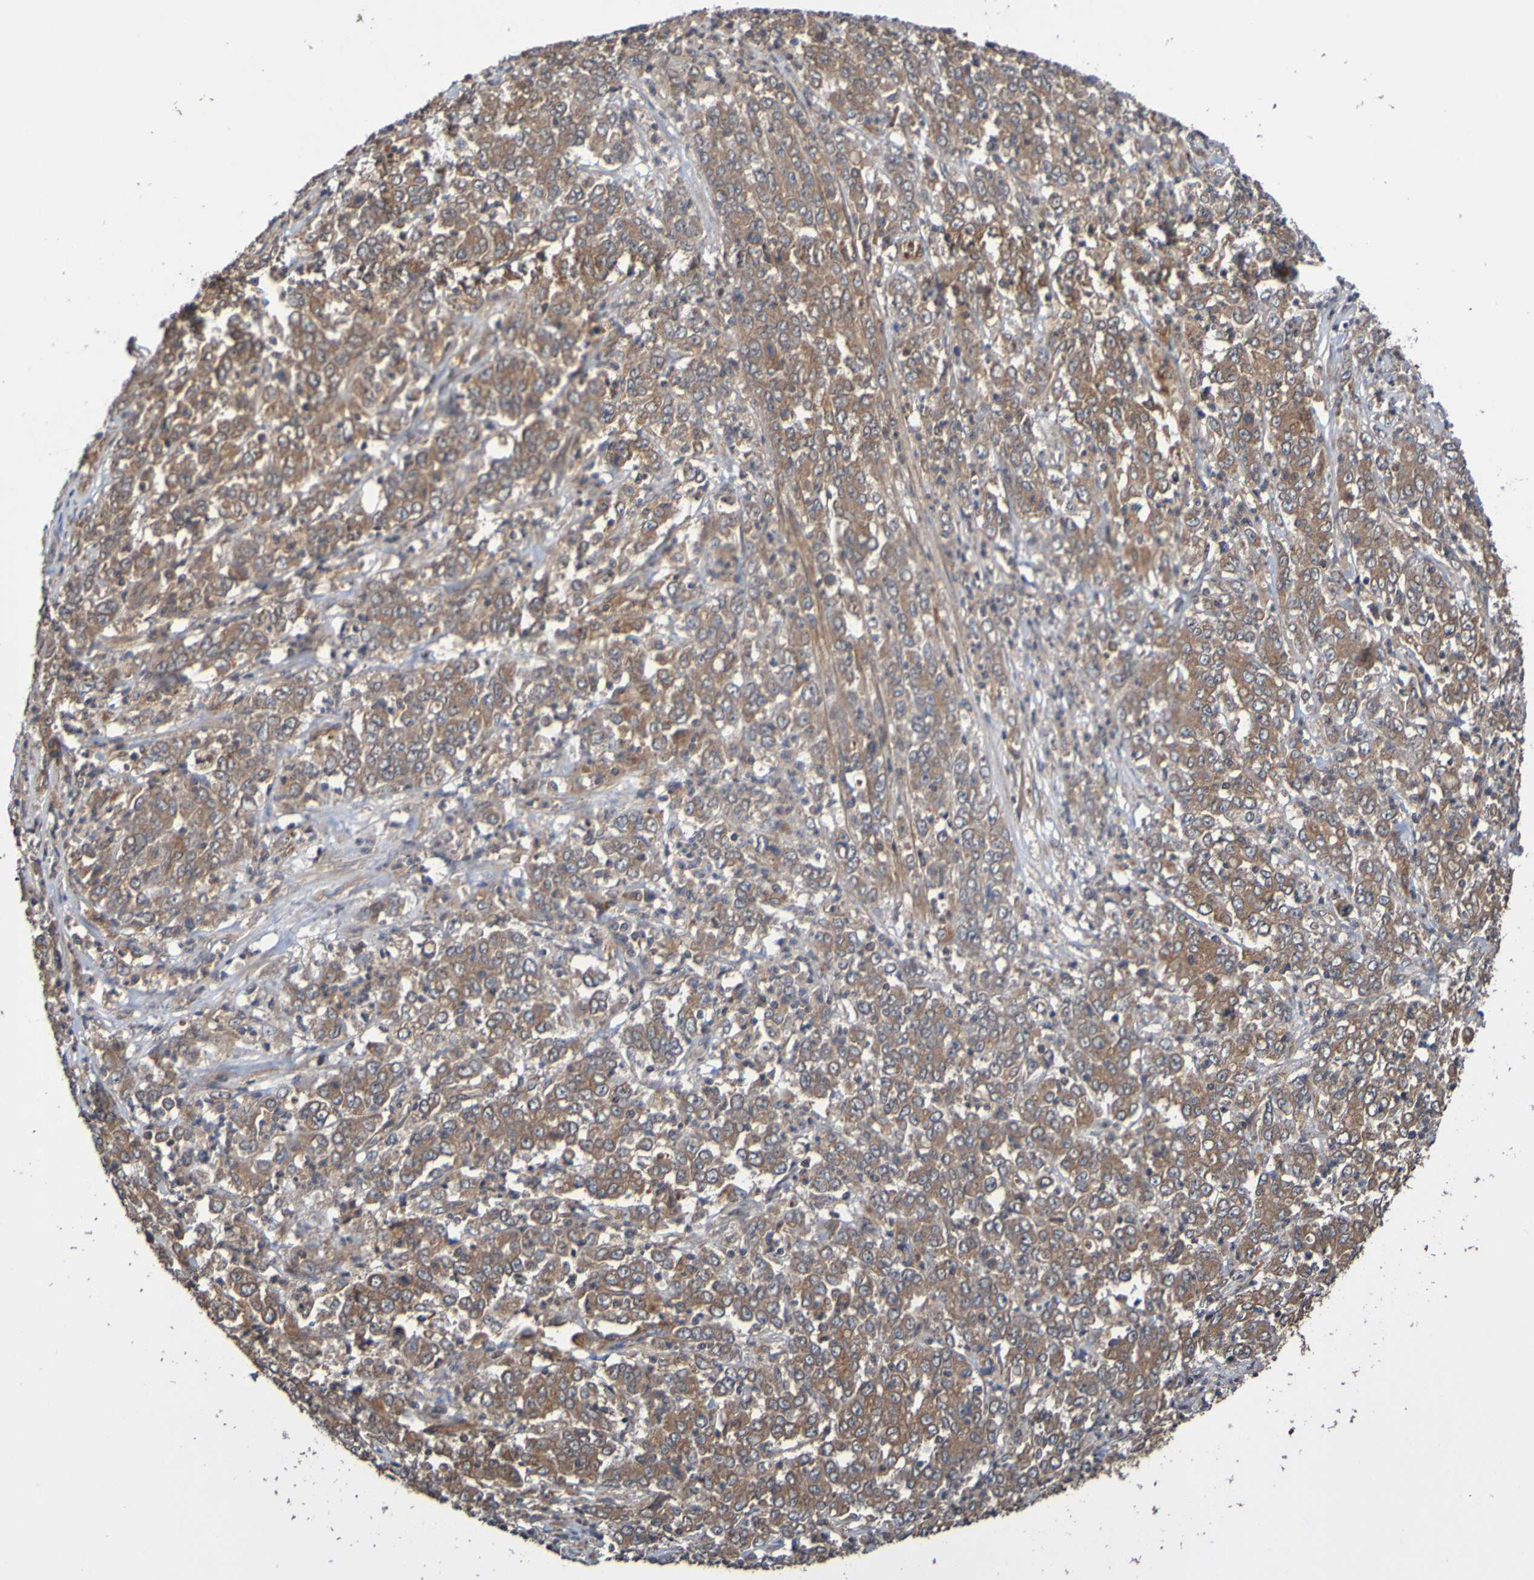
{"staining": {"intensity": "weak", "quantity": ">75%", "location": "cytoplasmic/membranous"}, "tissue": "stomach cancer", "cell_type": "Tumor cells", "image_type": "cancer", "snomed": [{"axis": "morphology", "description": "Adenocarcinoma, NOS"}, {"axis": "topography", "description": "Stomach, lower"}], "caption": "Immunohistochemical staining of human adenocarcinoma (stomach) demonstrates weak cytoplasmic/membranous protein positivity in about >75% of tumor cells. Nuclei are stained in blue.", "gene": "UCN", "patient": {"sex": "female", "age": 71}}